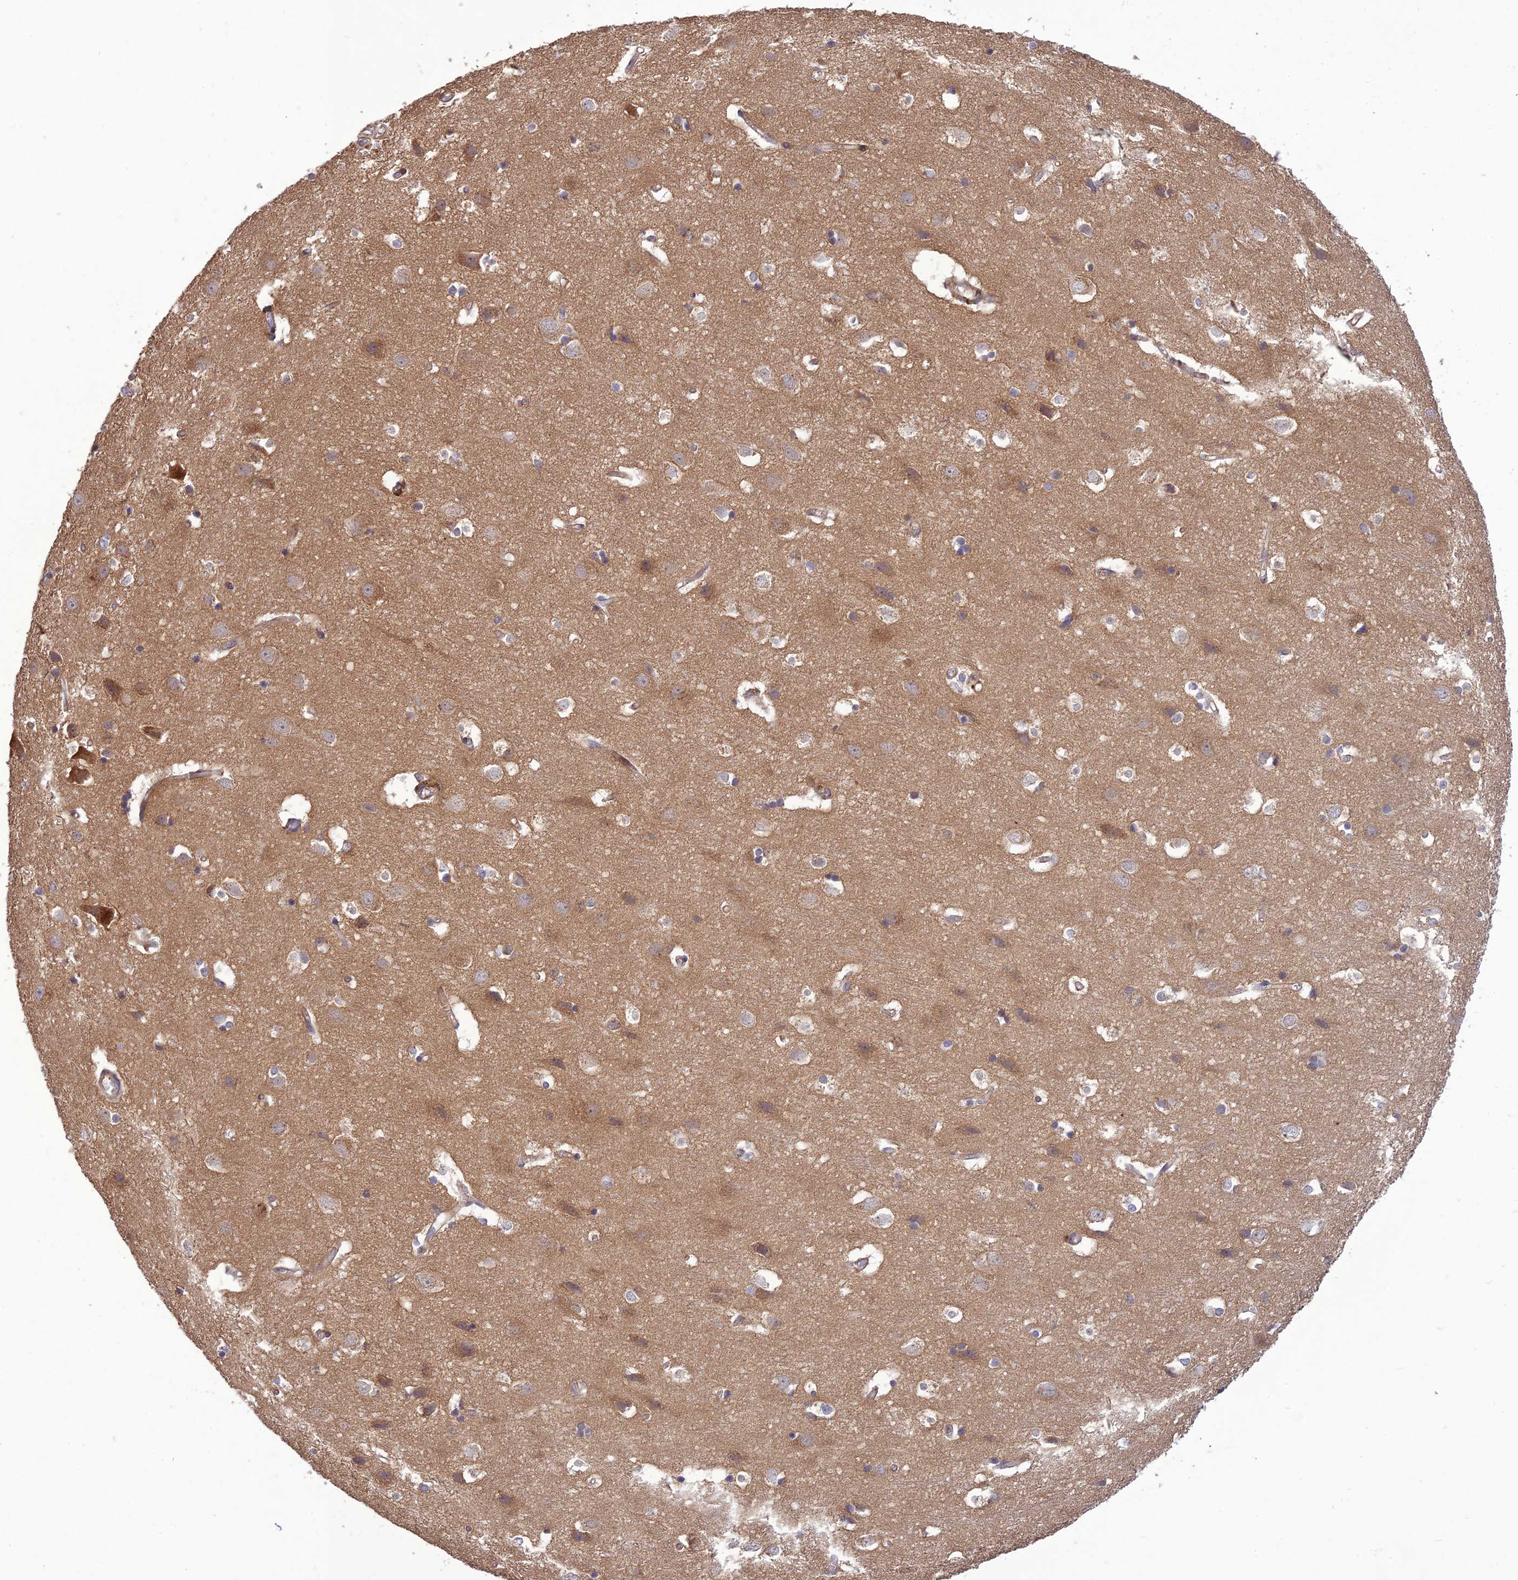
{"staining": {"intensity": "negative", "quantity": "none", "location": "none"}, "tissue": "cerebral cortex", "cell_type": "Endothelial cells", "image_type": "normal", "snomed": [{"axis": "morphology", "description": "Normal tissue, NOS"}, {"axis": "topography", "description": "Cerebral cortex"}], "caption": "Endothelial cells show no significant positivity in benign cerebral cortex. The staining is performed using DAB brown chromogen with nuclei counter-stained in using hematoxylin.", "gene": "TMEM131L", "patient": {"sex": "male", "age": 54}}